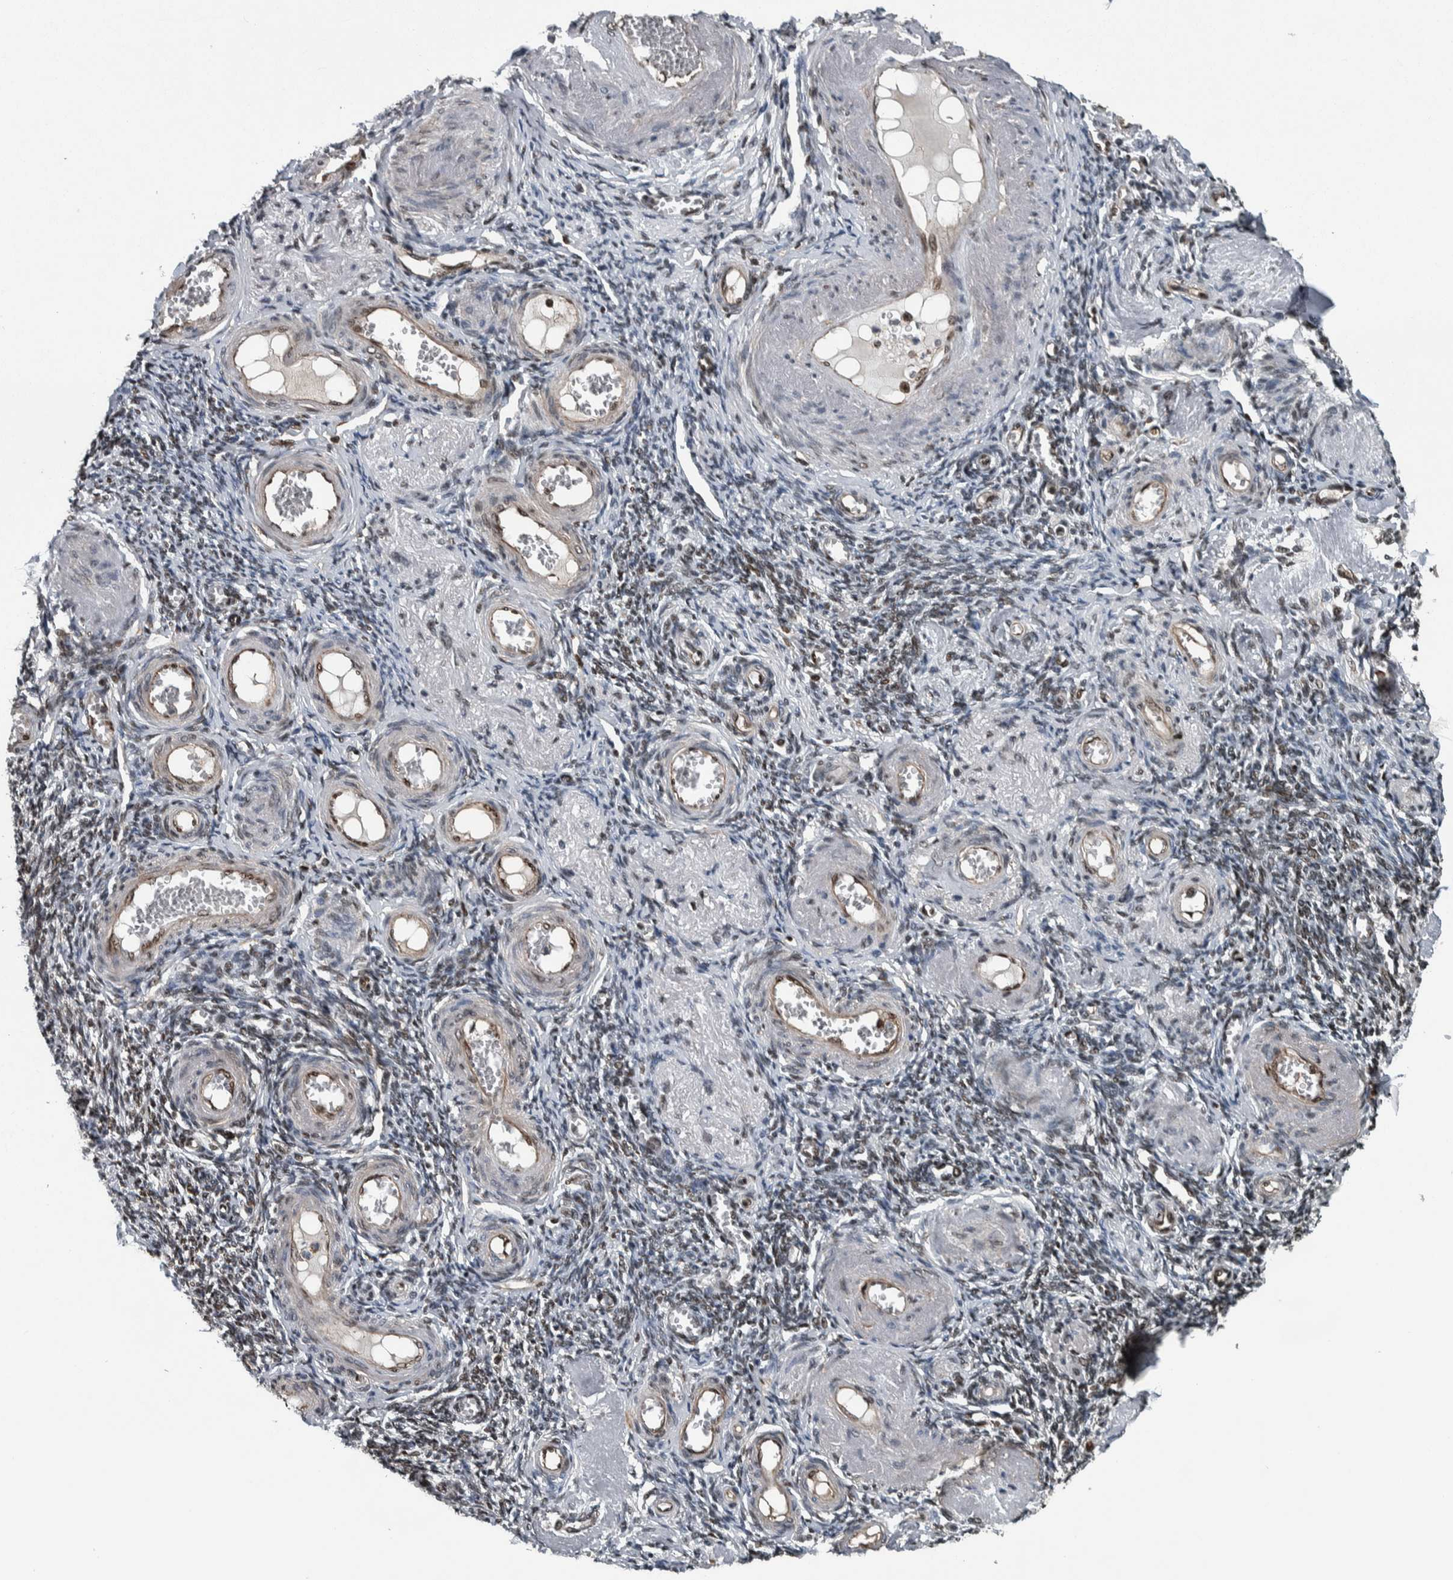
{"staining": {"intensity": "strong", "quantity": ">75%", "location": "nuclear"}, "tissue": "adipose tissue", "cell_type": "Adipocytes", "image_type": "normal", "snomed": [{"axis": "morphology", "description": "Normal tissue, NOS"}, {"axis": "topography", "description": "Vascular tissue"}, {"axis": "topography", "description": "Fallopian tube"}, {"axis": "topography", "description": "Ovary"}], "caption": "This image shows IHC staining of normal human adipose tissue, with high strong nuclear expression in approximately >75% of adipocytes.", "gene": "FAM135B", "patient": {"sex": "female", "age": 67}}